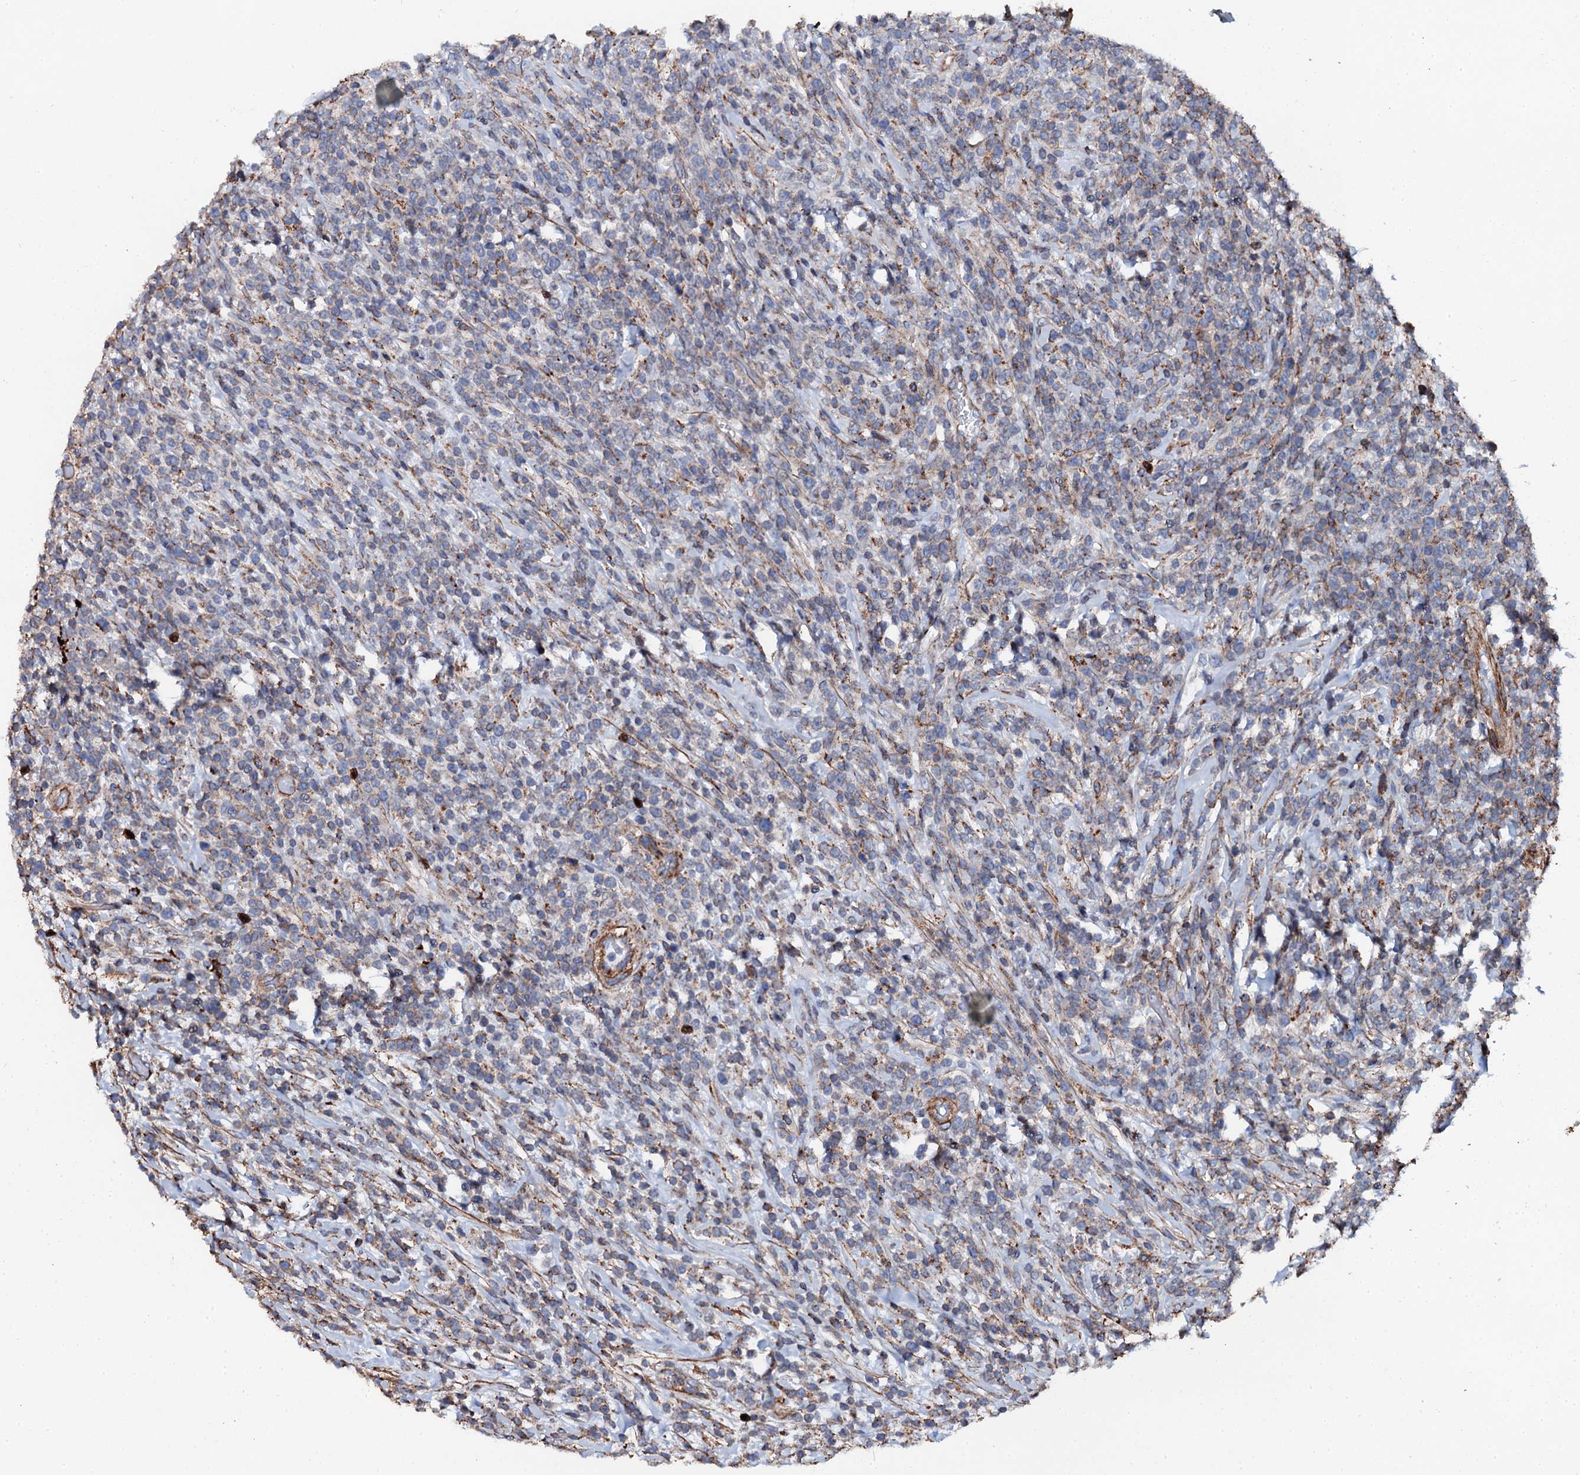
{"staining": {"intensity": "weak", "quantity": "<25%", "location": "cytoplasmic/membranous"}, "tissue": "lymphoma", "cell_type": "Tumor cells", "image_type": "cancer", "snomed": [{"axis": "morphology", "description": "Malignant lymphoma, non-Hodgkin's type, High grade"}, {"axis": "topography", "description": "Colon"}], "caption": "Immunohistochemistry histopathology image of neoplastic tissue: malignant lymphoma, non-Hodgkin's type (high-grade) stained with DAB displays no significant protein staining in tumor cells.", "gene": "INTS10", "patient": {"sex": "female", "age": 53}}